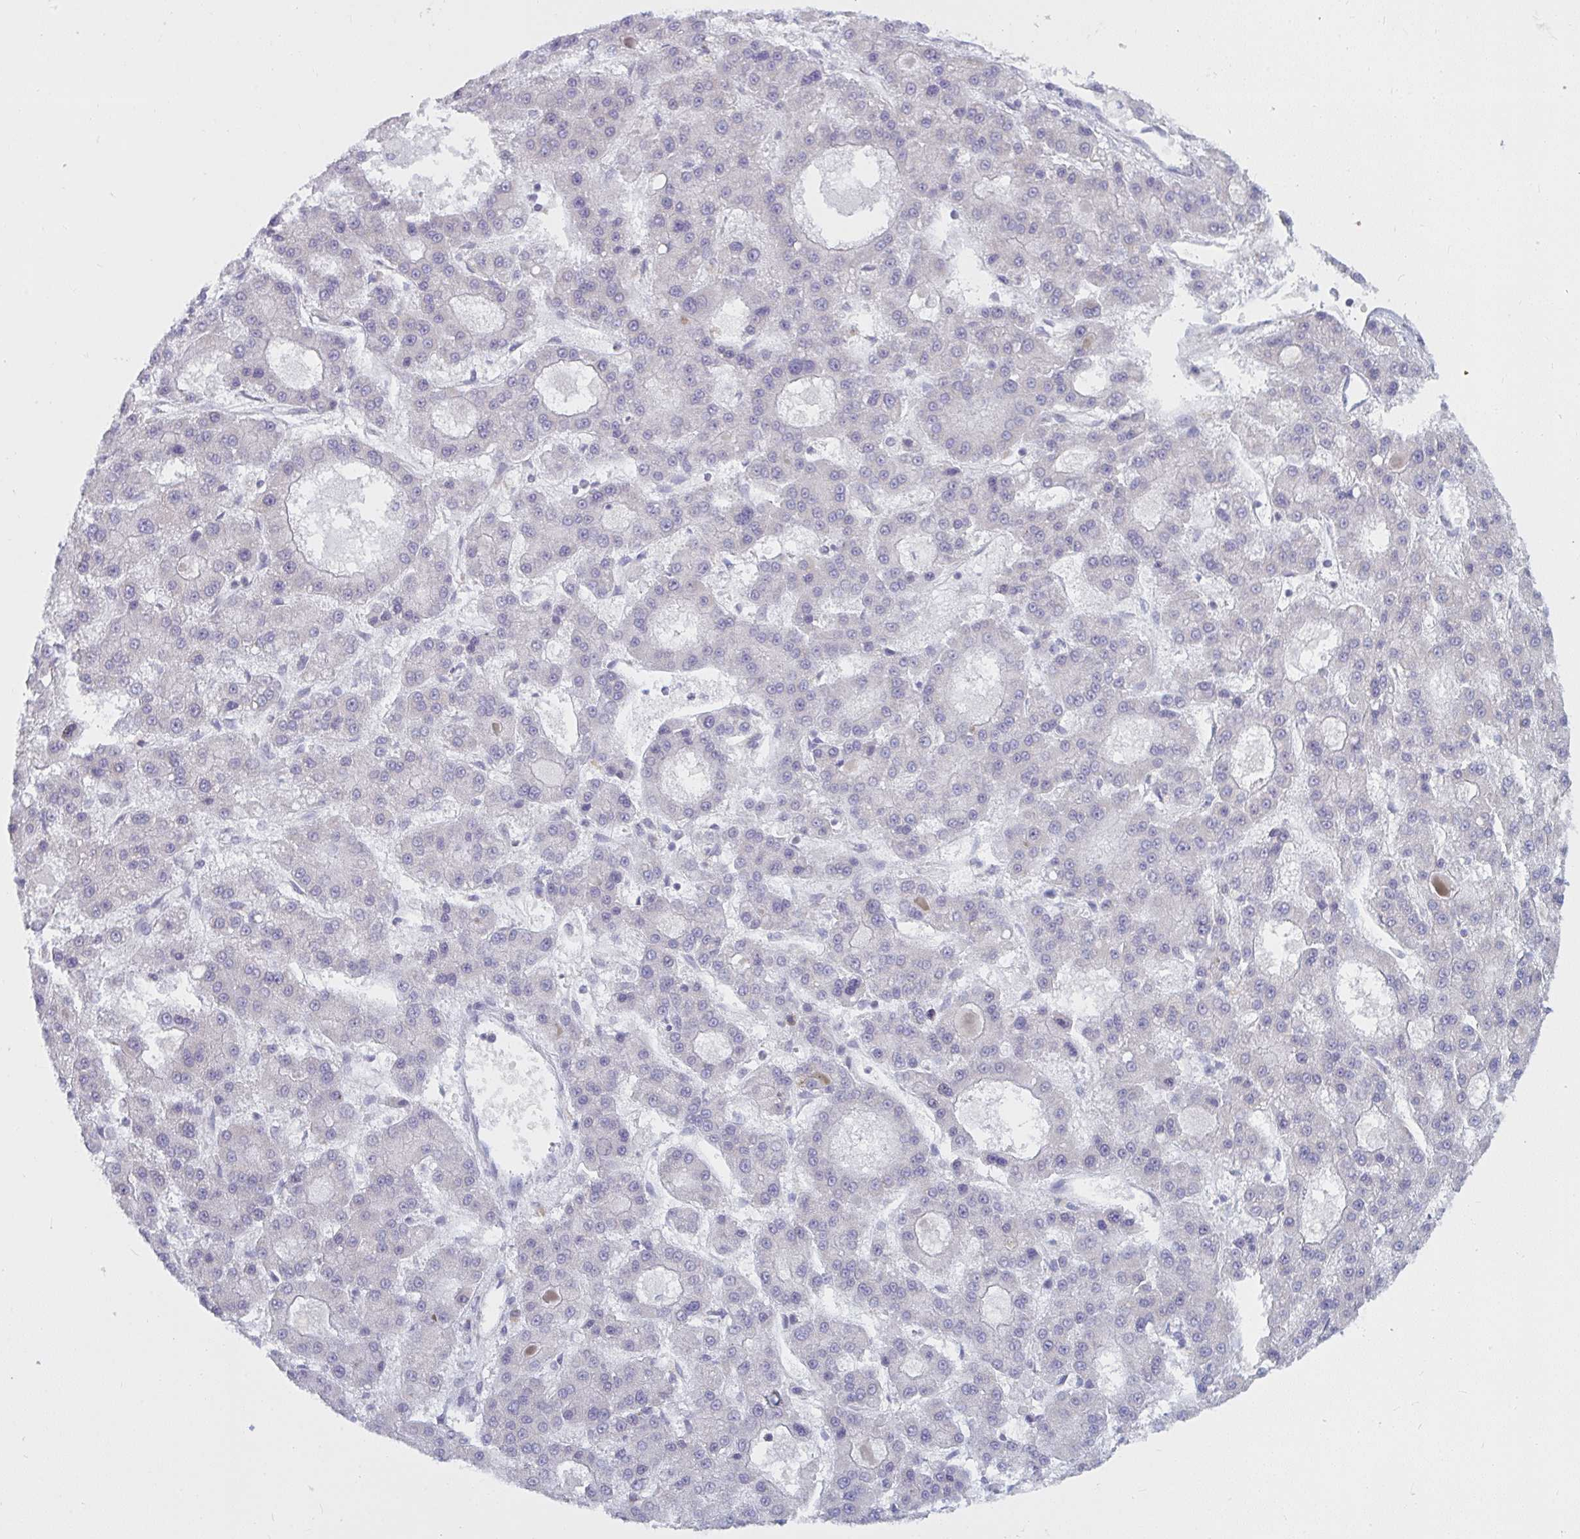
{"staining": {"intensity": "negative", "quantity": "none", "location": "none"}, "tissue": "liver cancer", "cell_type": "Tumor cells", "image_type": "cancer", "snomed": [{"axis": "morphology", "description": "Carcinoma, Hepatocellular, NOS"}, {"axis": "topography", "description": "Liver"}], "caption": "Tumor cells show no significant staining in hepatocellular carcinoma (liver).", "gene": "ATG9A", "patient": {"sex": "male", "age": 70}}